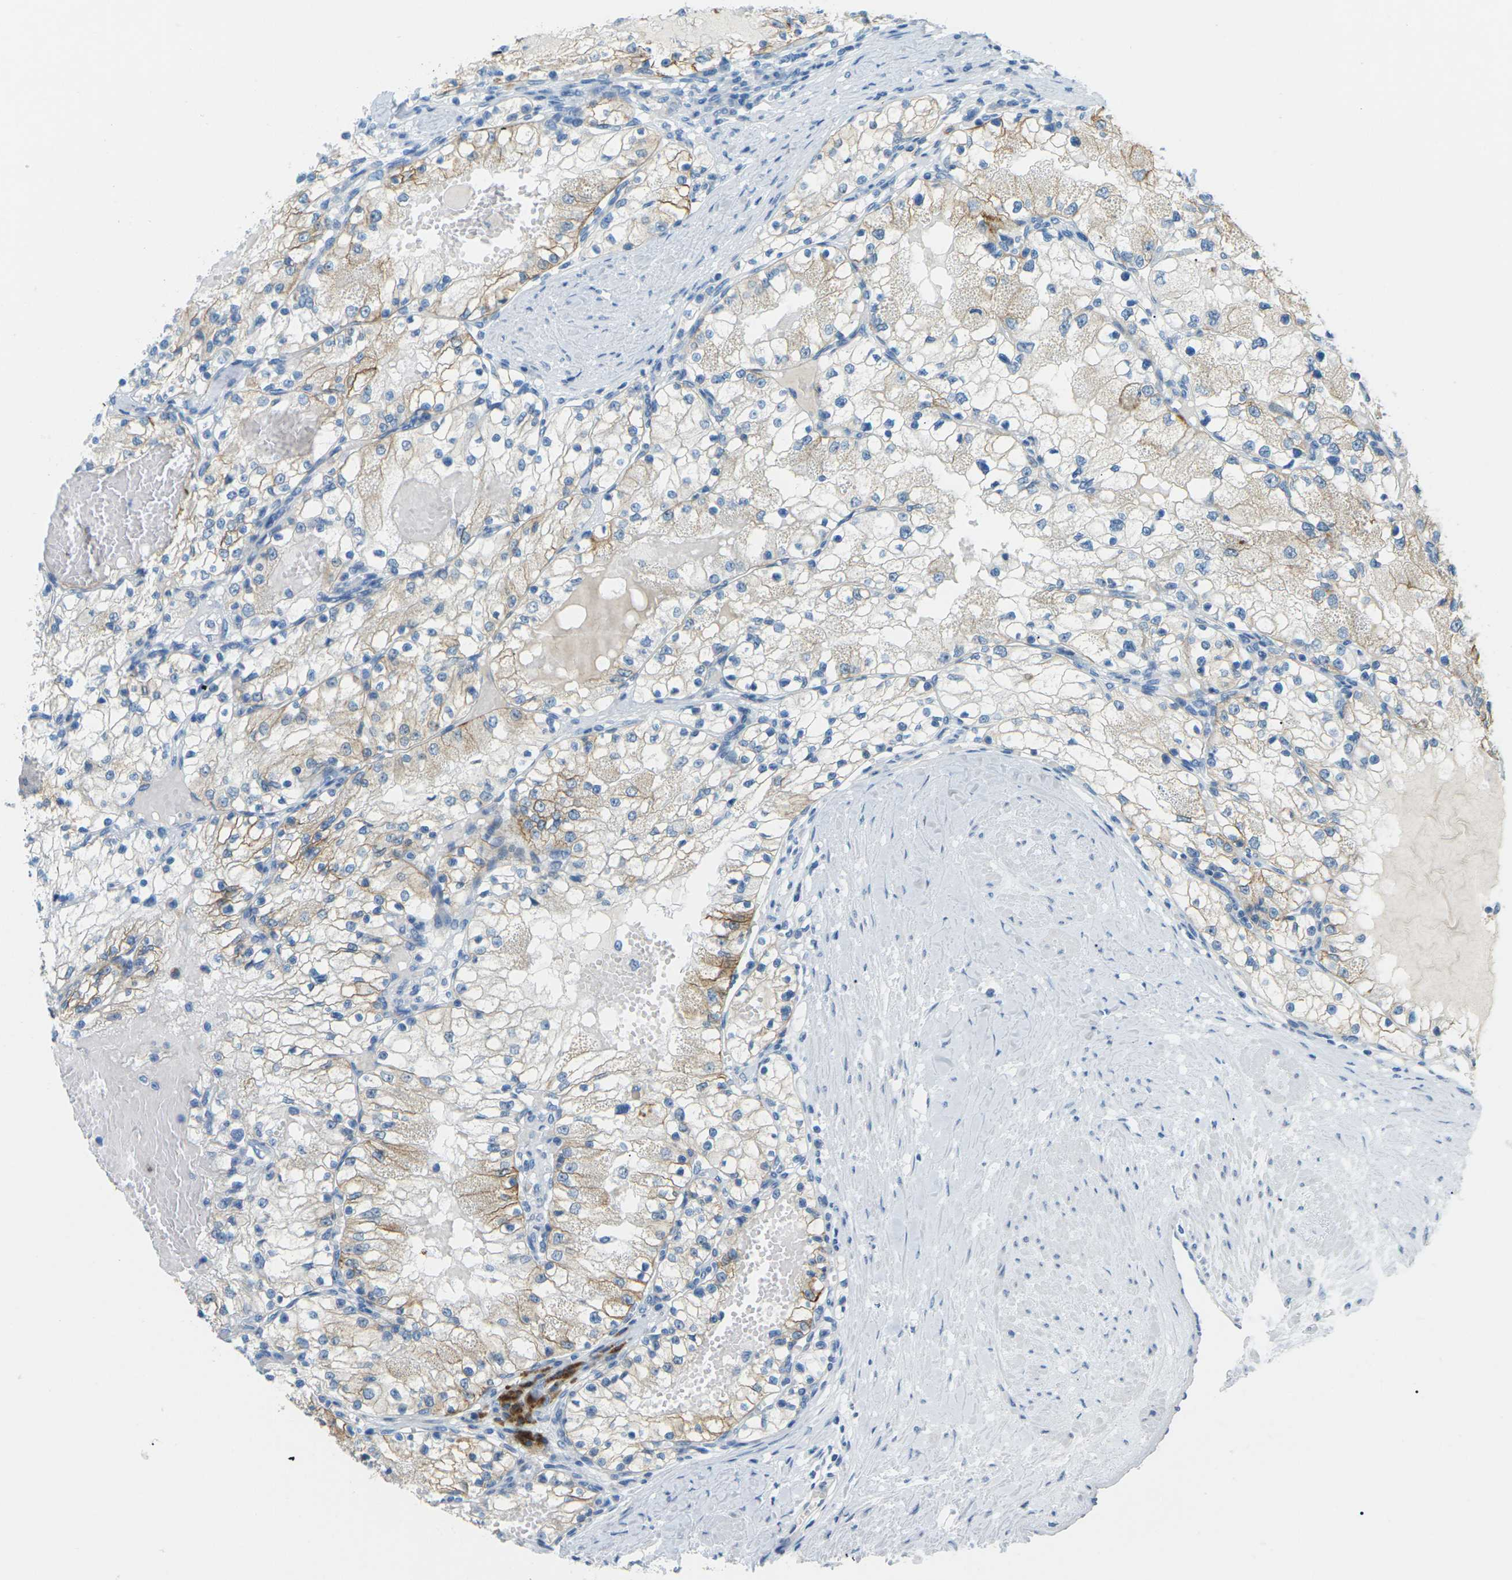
{"staining": {"intensity": "moderate", "quantity": "25%-75%", "location": "cytoplasmic/membranous"}, "tissue": "renal cancer", "cell_type": "Tumor cells", "image_type": "cancer", "snomed": [{"axis": "morphology", "description": "Adenocarcinoma, NOS"}, {"axis": "topography", "description": "Kidney"}], "caption": "Renal cancer stained for a protein exhibits moderate cytoplasmic/membranous positivity in tumor cells.", "gene": "CDH16", "patient": {"sex": "male", "age": 68}}